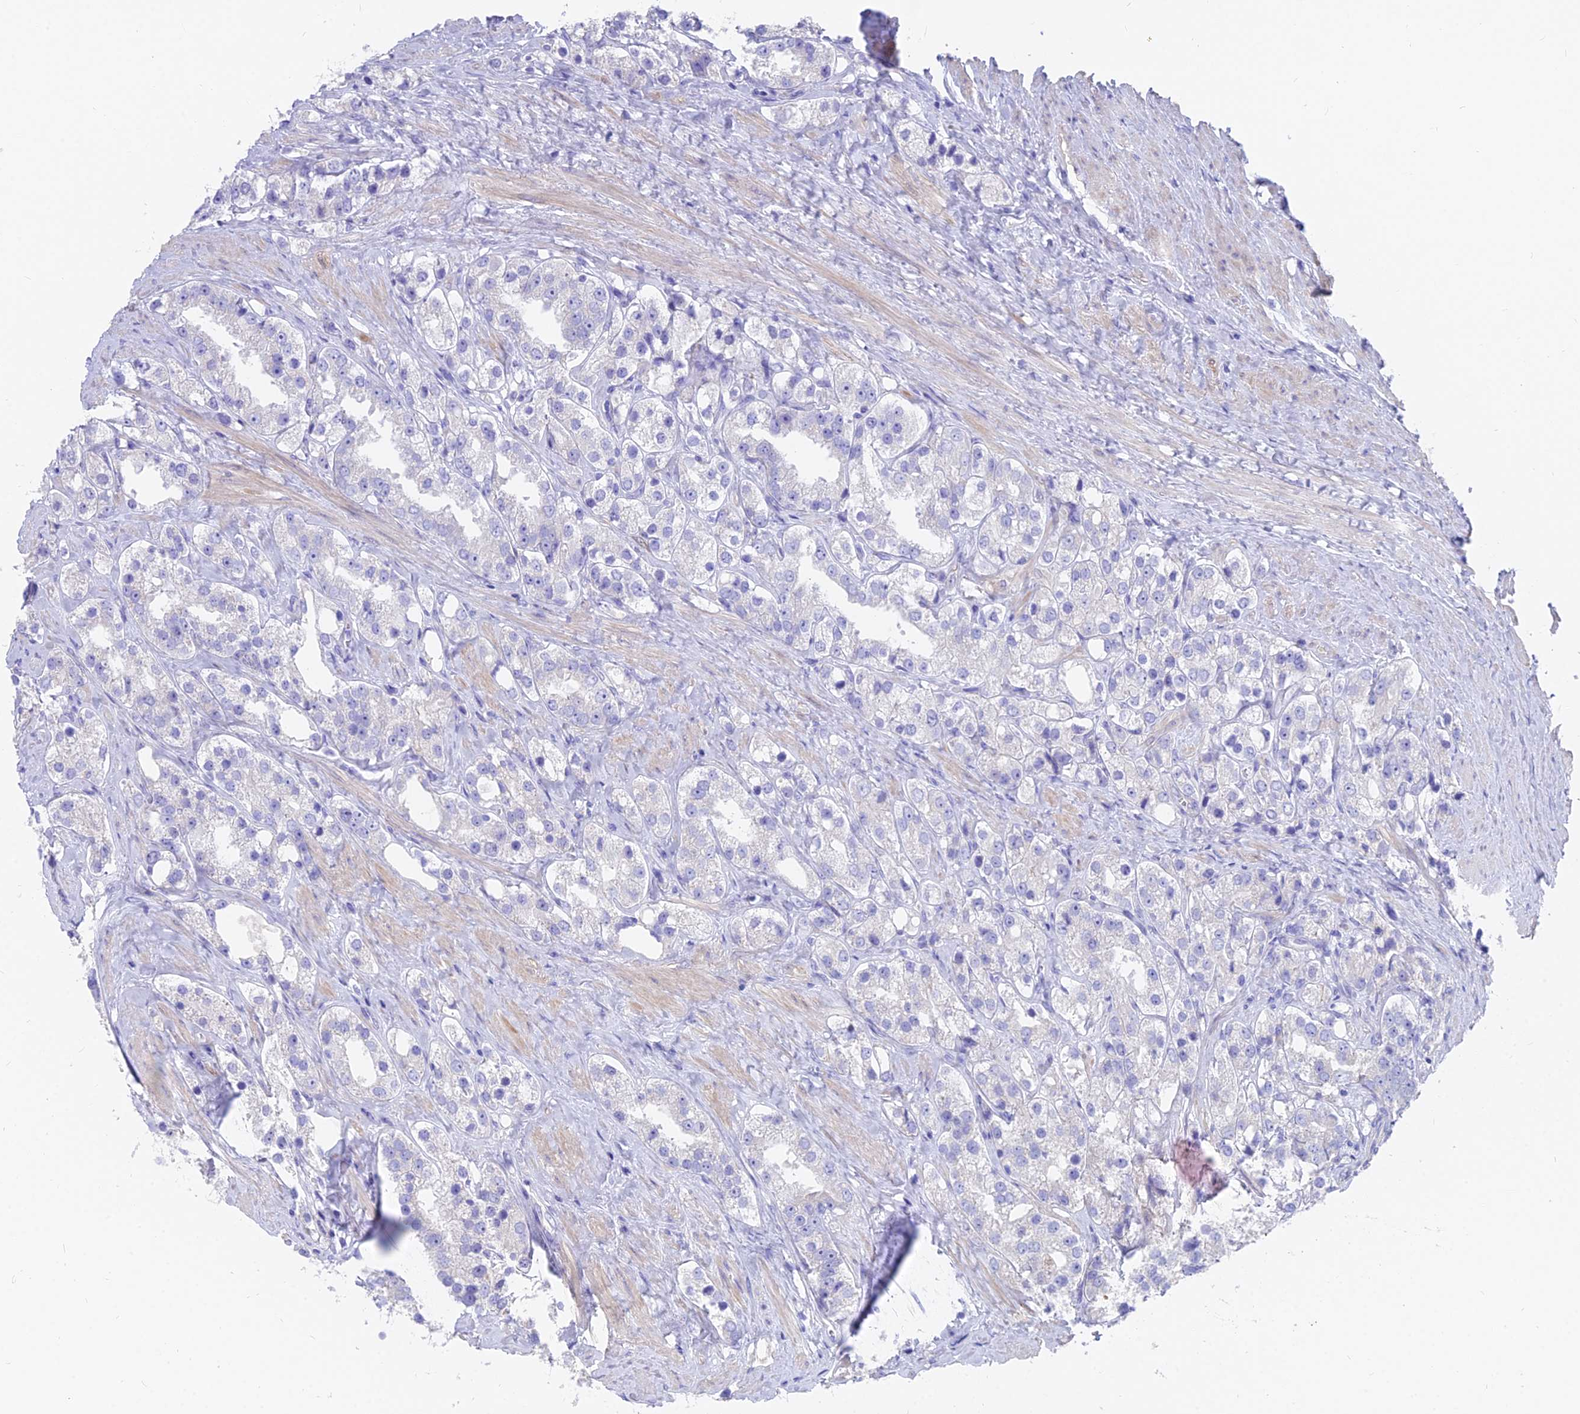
{"staining": {"intensity": "negative", "quantity": "none", "location": "none"}, "tissue": "prostate cancer", "cell_type": "Tumor cells", "image_type": "cancer", "snomed": [{"axis": "morphology", "description": "Adenocarcinoma, NOS"}, {"axis": "topography", "description": "Prostate"}], "caption": "An image of human prostate cancer (adenocarcinoma) is negative for staining in tumor cells. (Stains: DAB (3,3'-diaminobenzidine) immunohistochemistry (IHC) with hematoxylin counter stain, Microscopy: brightfield microscopy at high magnification).", "gene": "FAM168B", "patient": {"sex": "male", "age": 79}}